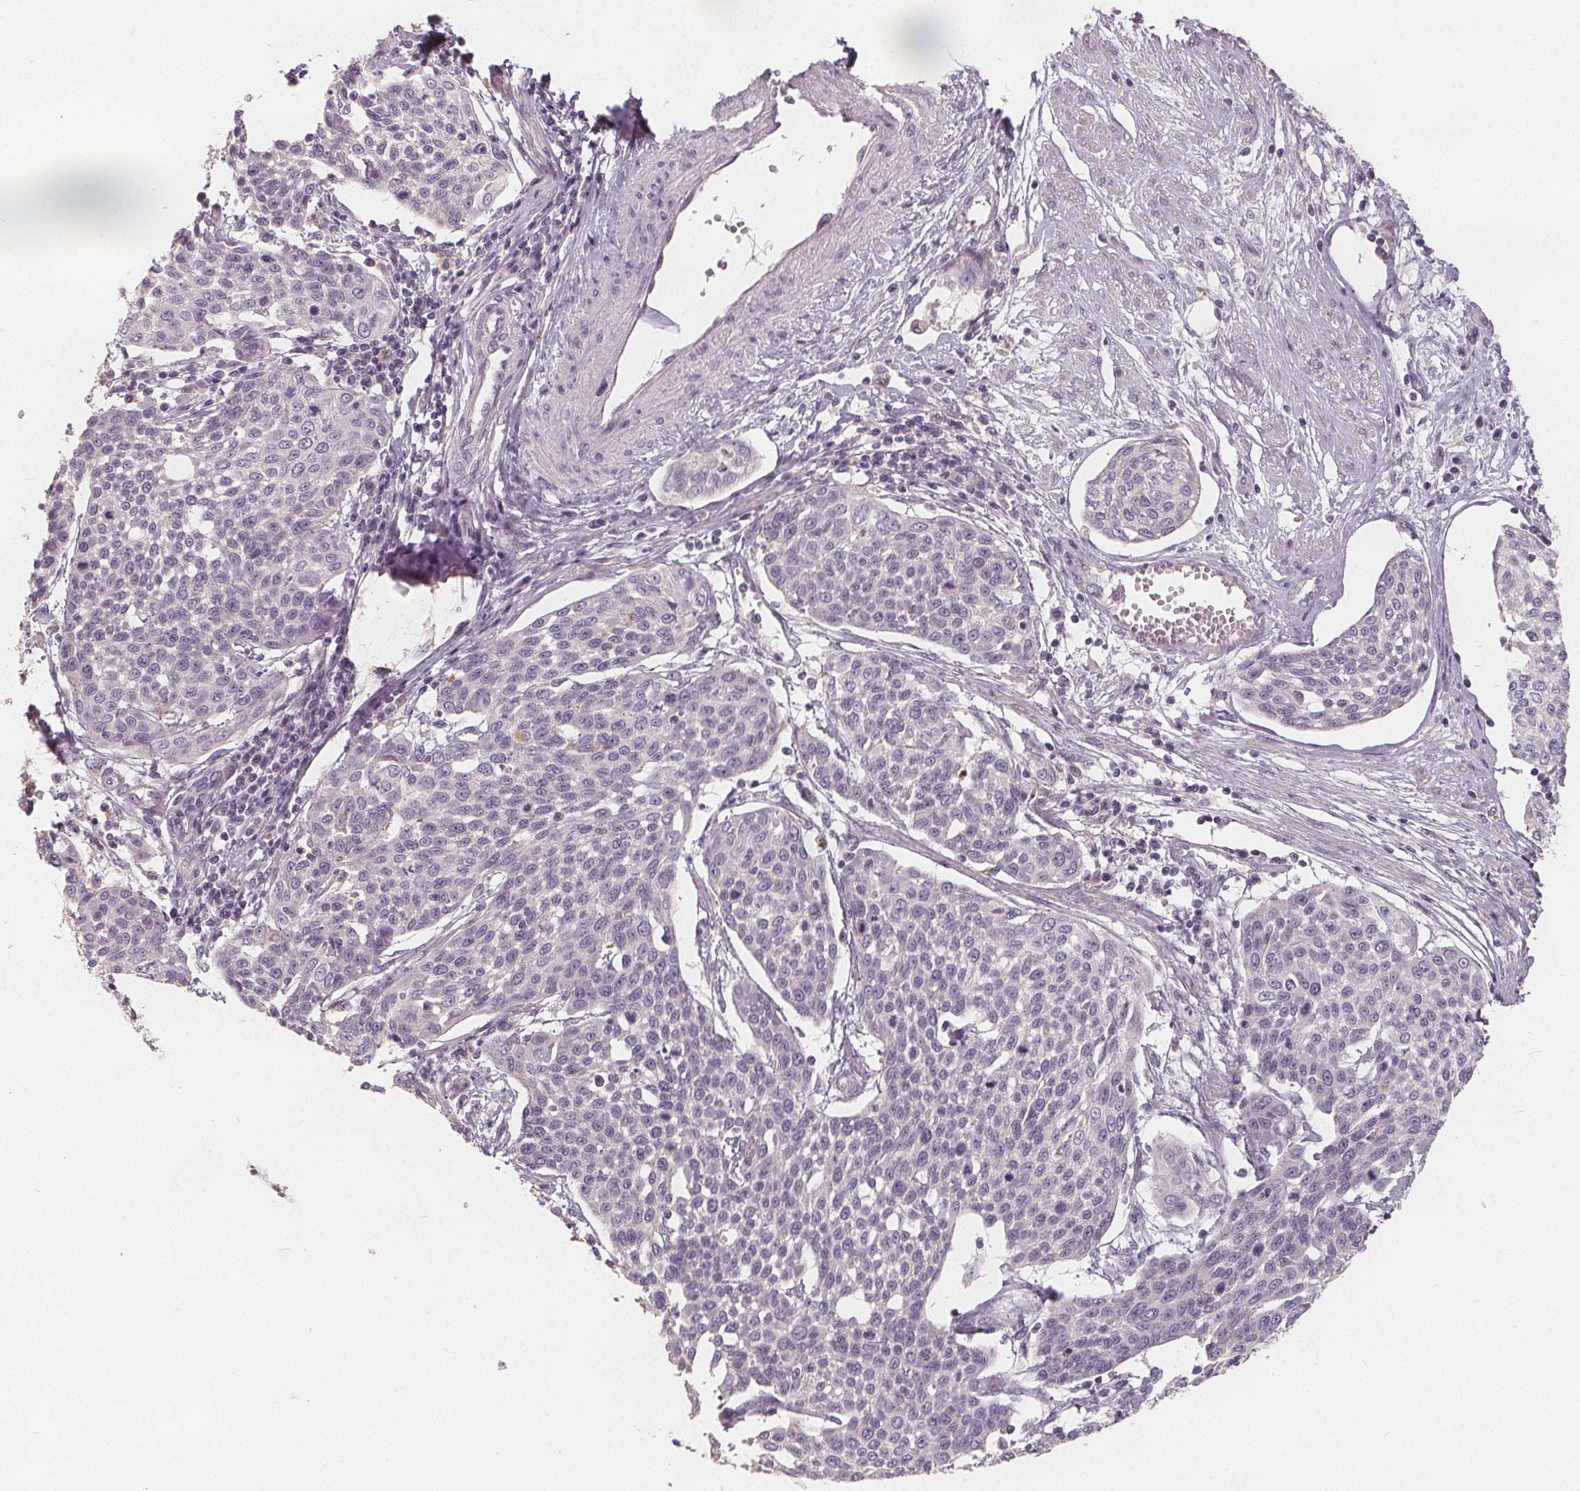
{"staining": {"intensity": "negative", "quantity": "none", "location": "none"}, "tissue": "cervical cancer", "cell_type": "Tumor cells", "image_type": "cancer", "snomed": [{"axis": "morphology", "description": "Squamous cell carcinoma, NOS"}, {"axis": "topography", "description": "Cervix"}], "caption": "High magnification brightfield microscopy of cervical squamous cell carcinoma stained with DAB (brown) and counterstained with hematoxylin (blue): tumor cells show no significant staining. (DAB (3,3'-diaminobenzidine) IHC, high magnification).", "gene": "DRC3", "patient": {"sex": "female", "age": 34}}